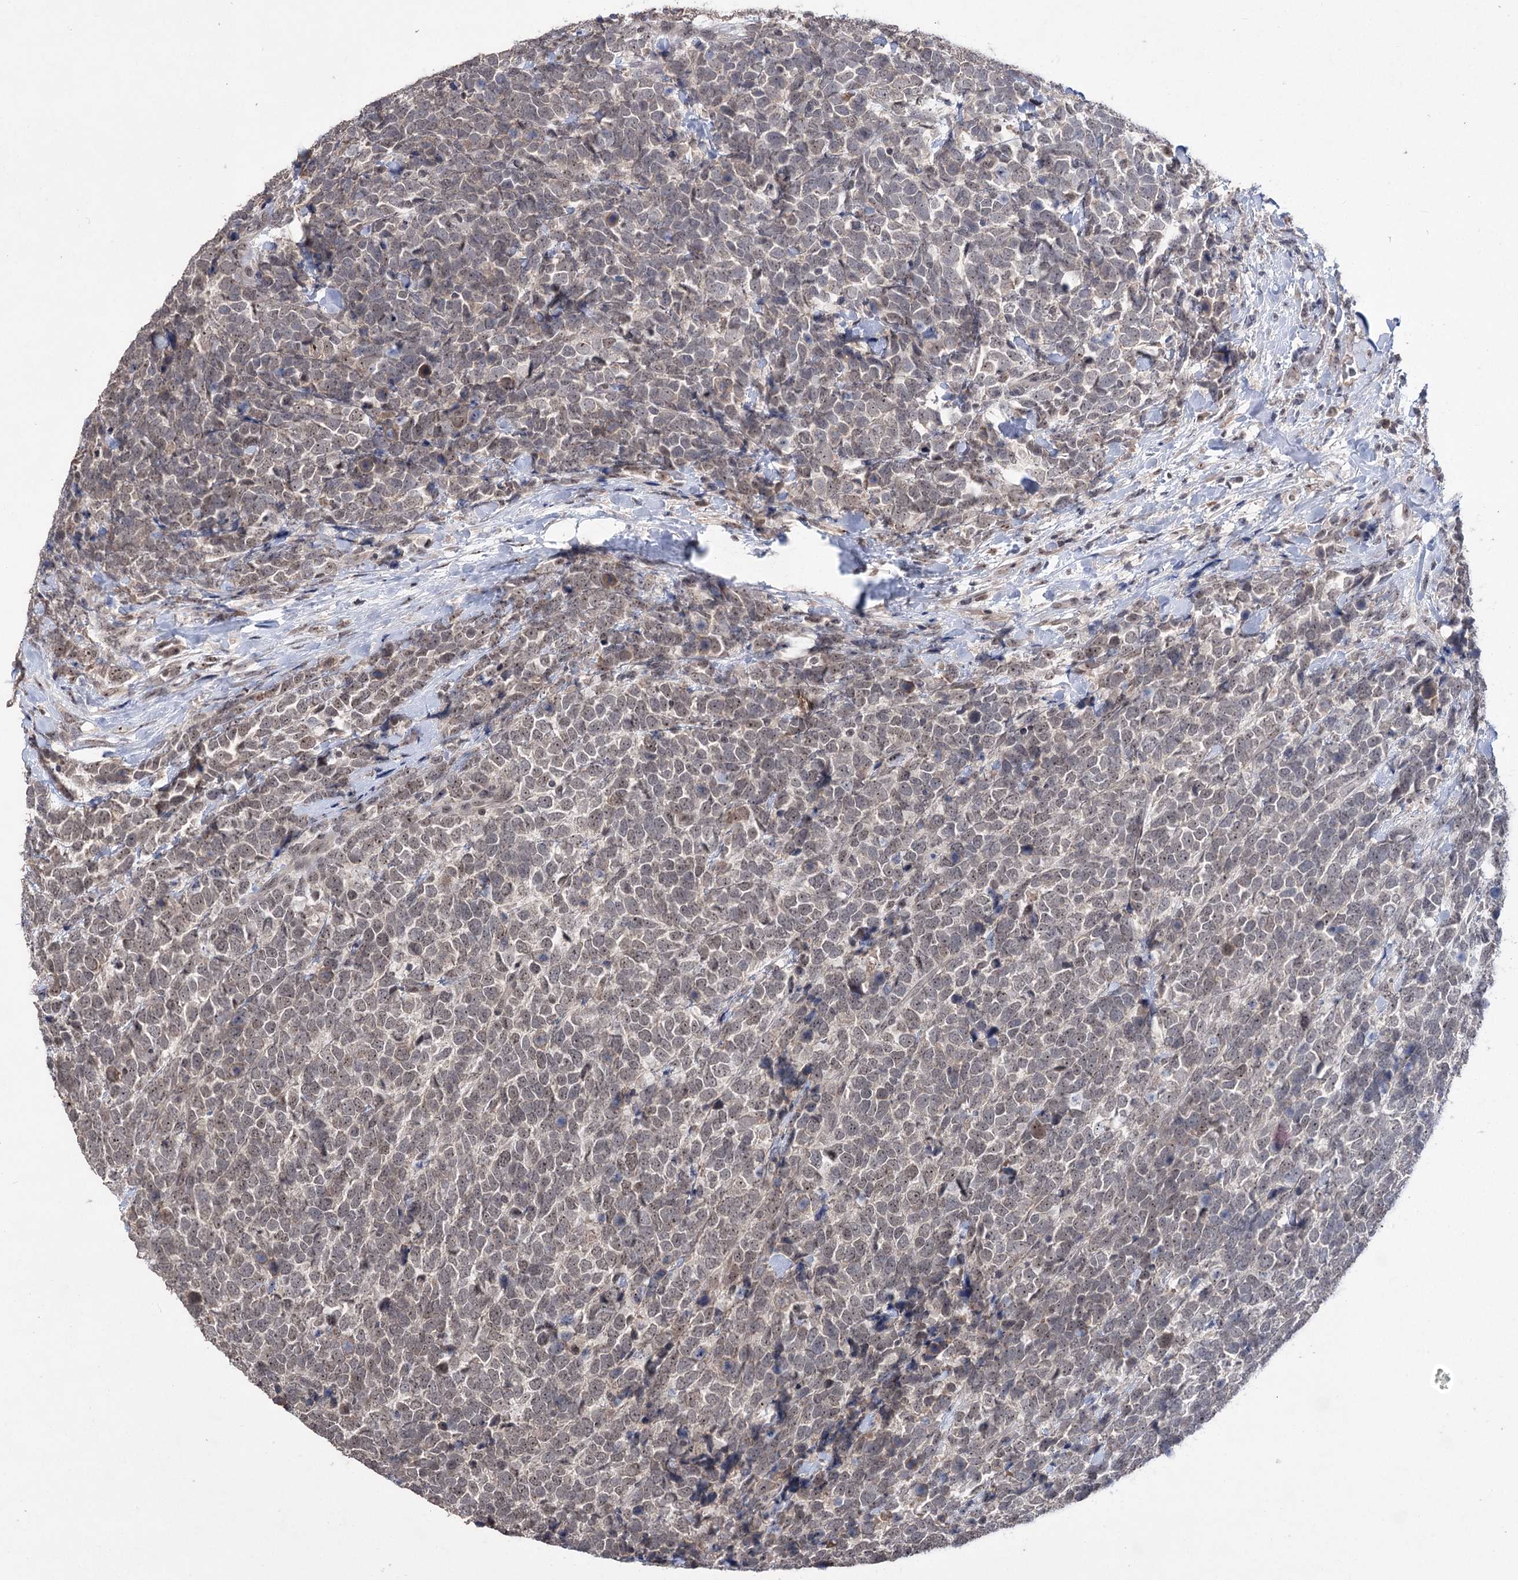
{"staining": {"intensity": "weak", "quantity": "25%-75%", "location": "nuclear"}, "tissue": "urothelial cancer", "cell_type": "Tumor cells", "image_type": "cancer", "snomed": [{"axis": "morphology", "description": "Urothelial carcinoma, High grade"}, {"axis": "topography", "description": "Urinary bladder"}], "caption": "High-magnification brightfield microscopy of urothelial carcinoma (high-grade) stained with DAB (brown) and counterstained with hematoxylin (blue). tumor cells exhibit weak nuclear expression is identified in about25%-75% of cells. (IHC, brightfield microscopy, high magnification).", "gene": "VGLL4", "patient": {"sex": "female", "age": 82}}